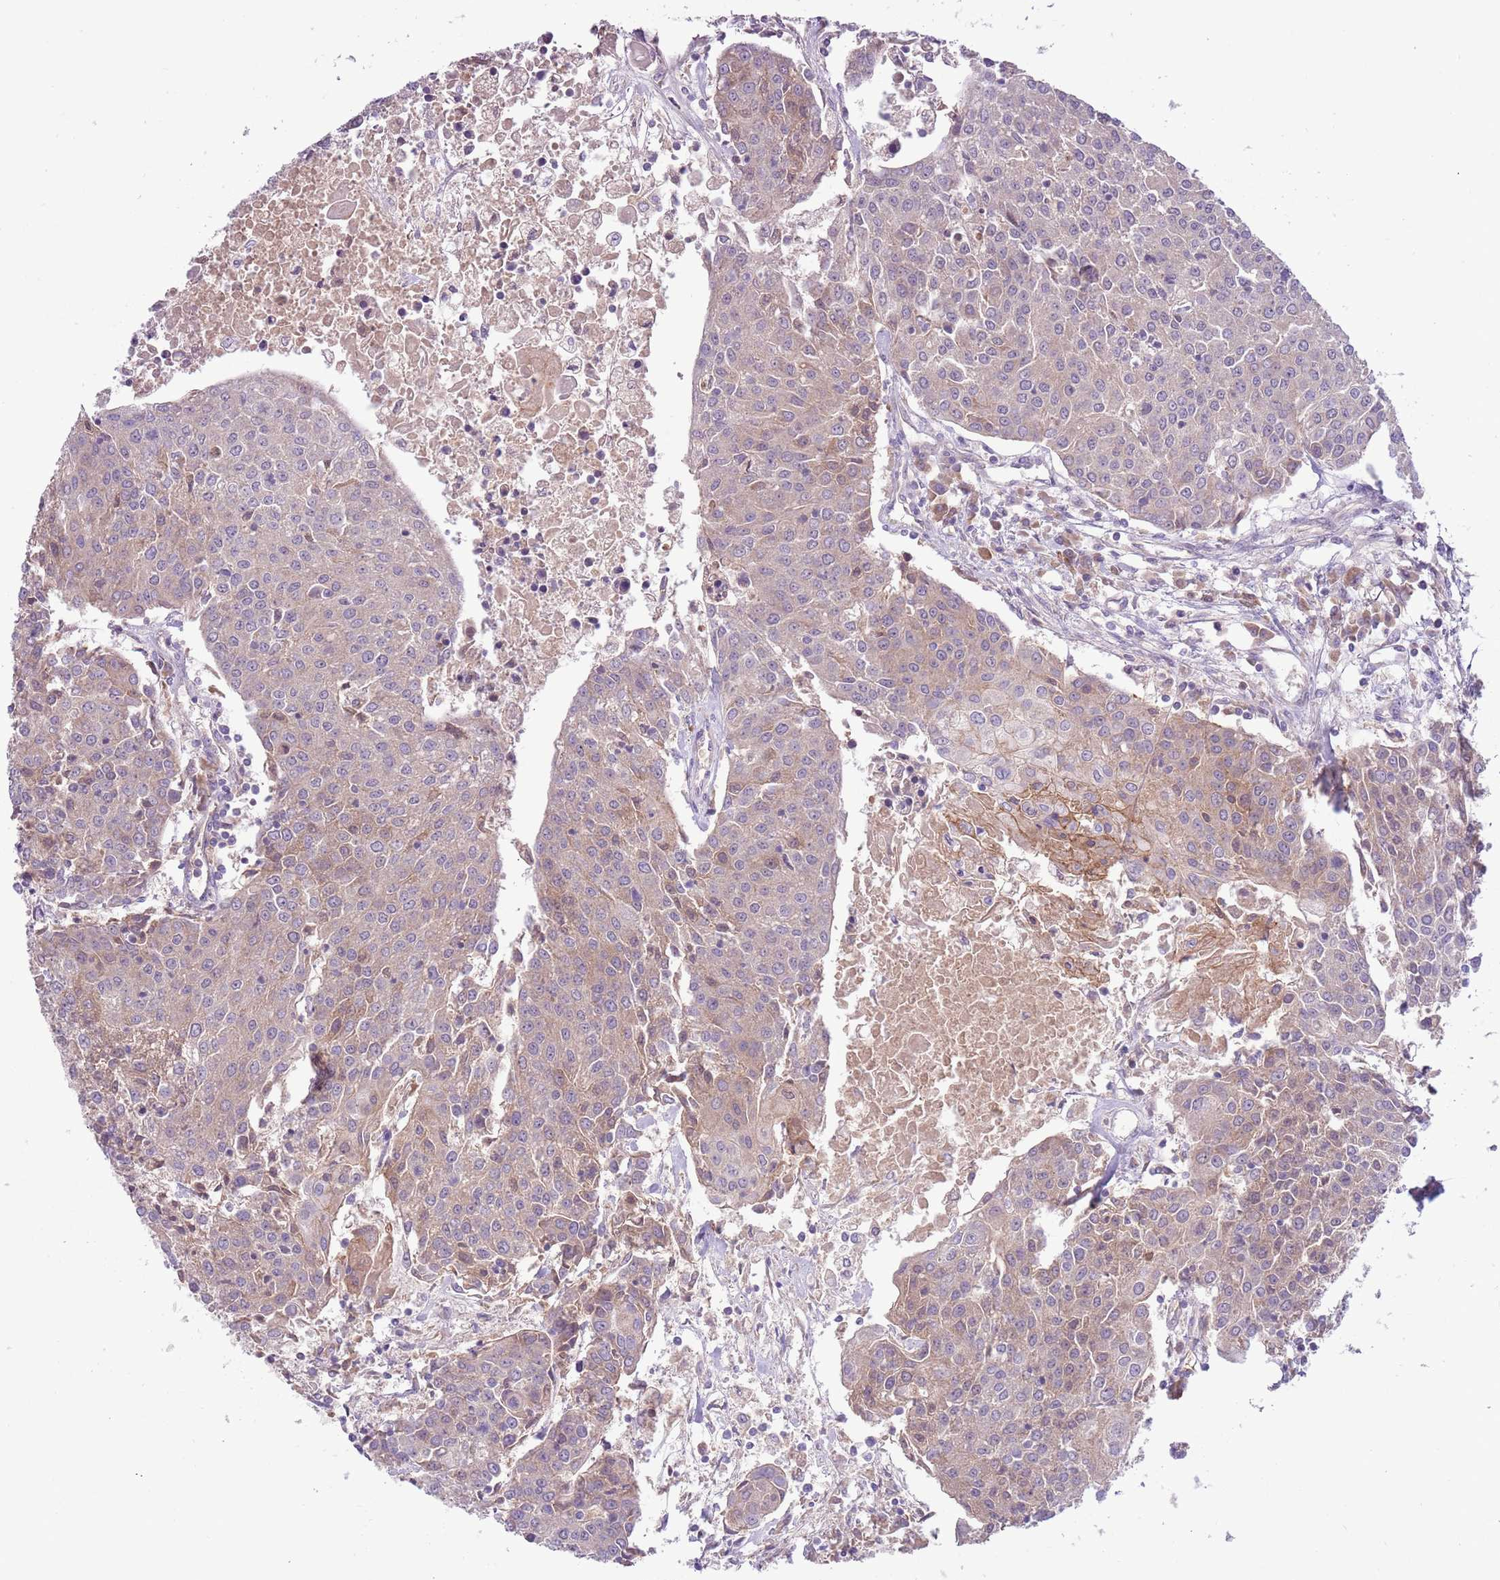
{"staining": {"intensity": "weak", "quantity": ">75%", "location": "cytoplasmic/membranous"}, "tissue": "urothelial cancer", "cell_type": "Tumor cells", "image_type": "cancer", "snomed": [{"axis": "morphology", "description": "Urothelial carcinoma, High grade"}, {"axis": "topography", "description": "Urinary bladder"}], "caption": "Human urothelial carcinoma (high-grade) stained with a protein marker reveals weak staining in tumor cells.", "gene": "SHROOM3", "patient": {"sex": "female", "age": 85}}